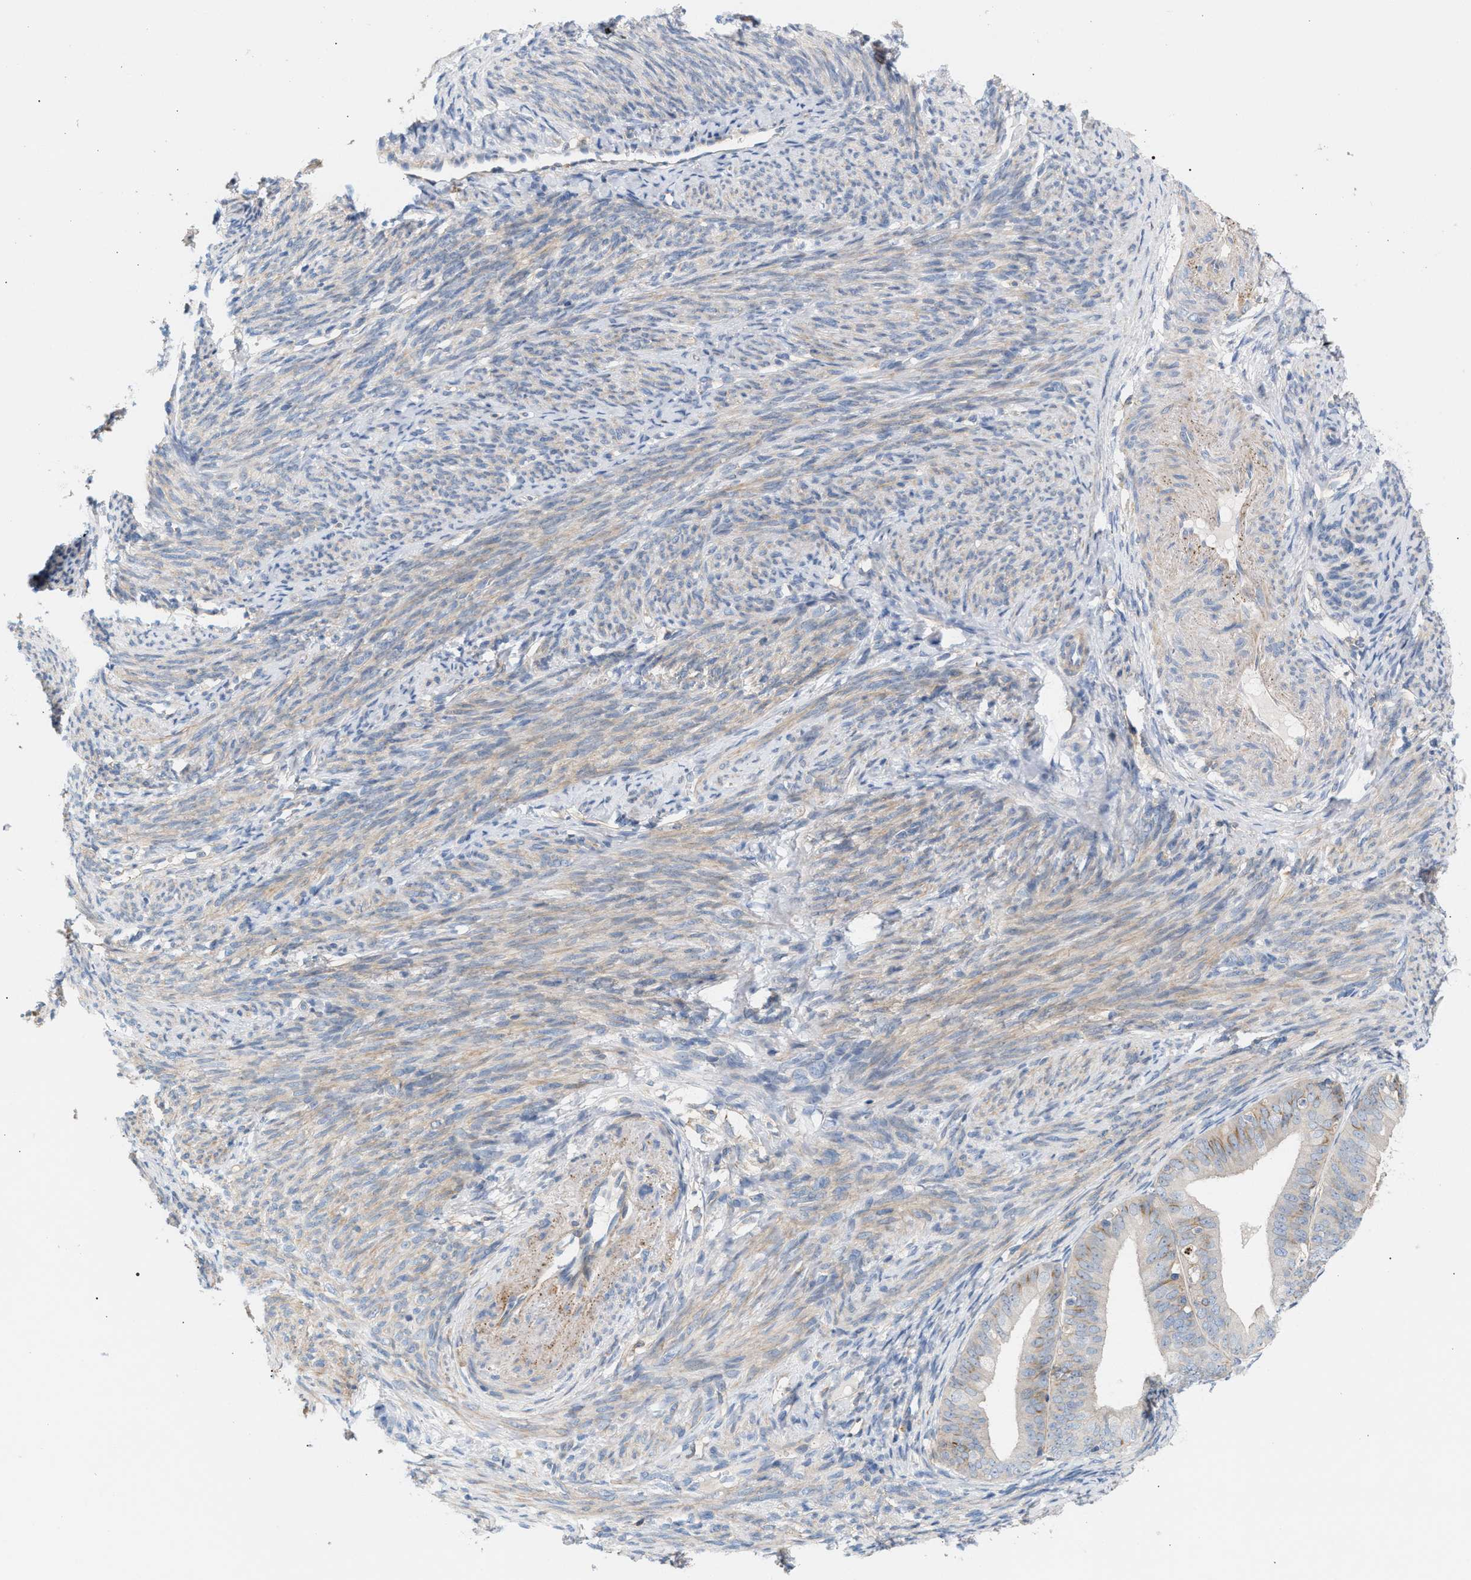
{"staining": {"intensity": "weak", "quantity": "<25%", "location": "cytoplasmic/membranous"}, "tissue": "endometrial cancer", "cell_type": "Tumor cells", "image_type": "cancer", "snomed": [{"axis": "morphology", "description": "Adenocarcinoma, NOS"}, {"axis": "topography", "description": "Endometrium"}], "caption": "There is no significant staining in tumor cells of endometrial adenocarcinoma.", "gene": "LRCH1", "patient": {"sex": "female", "age": 63}}